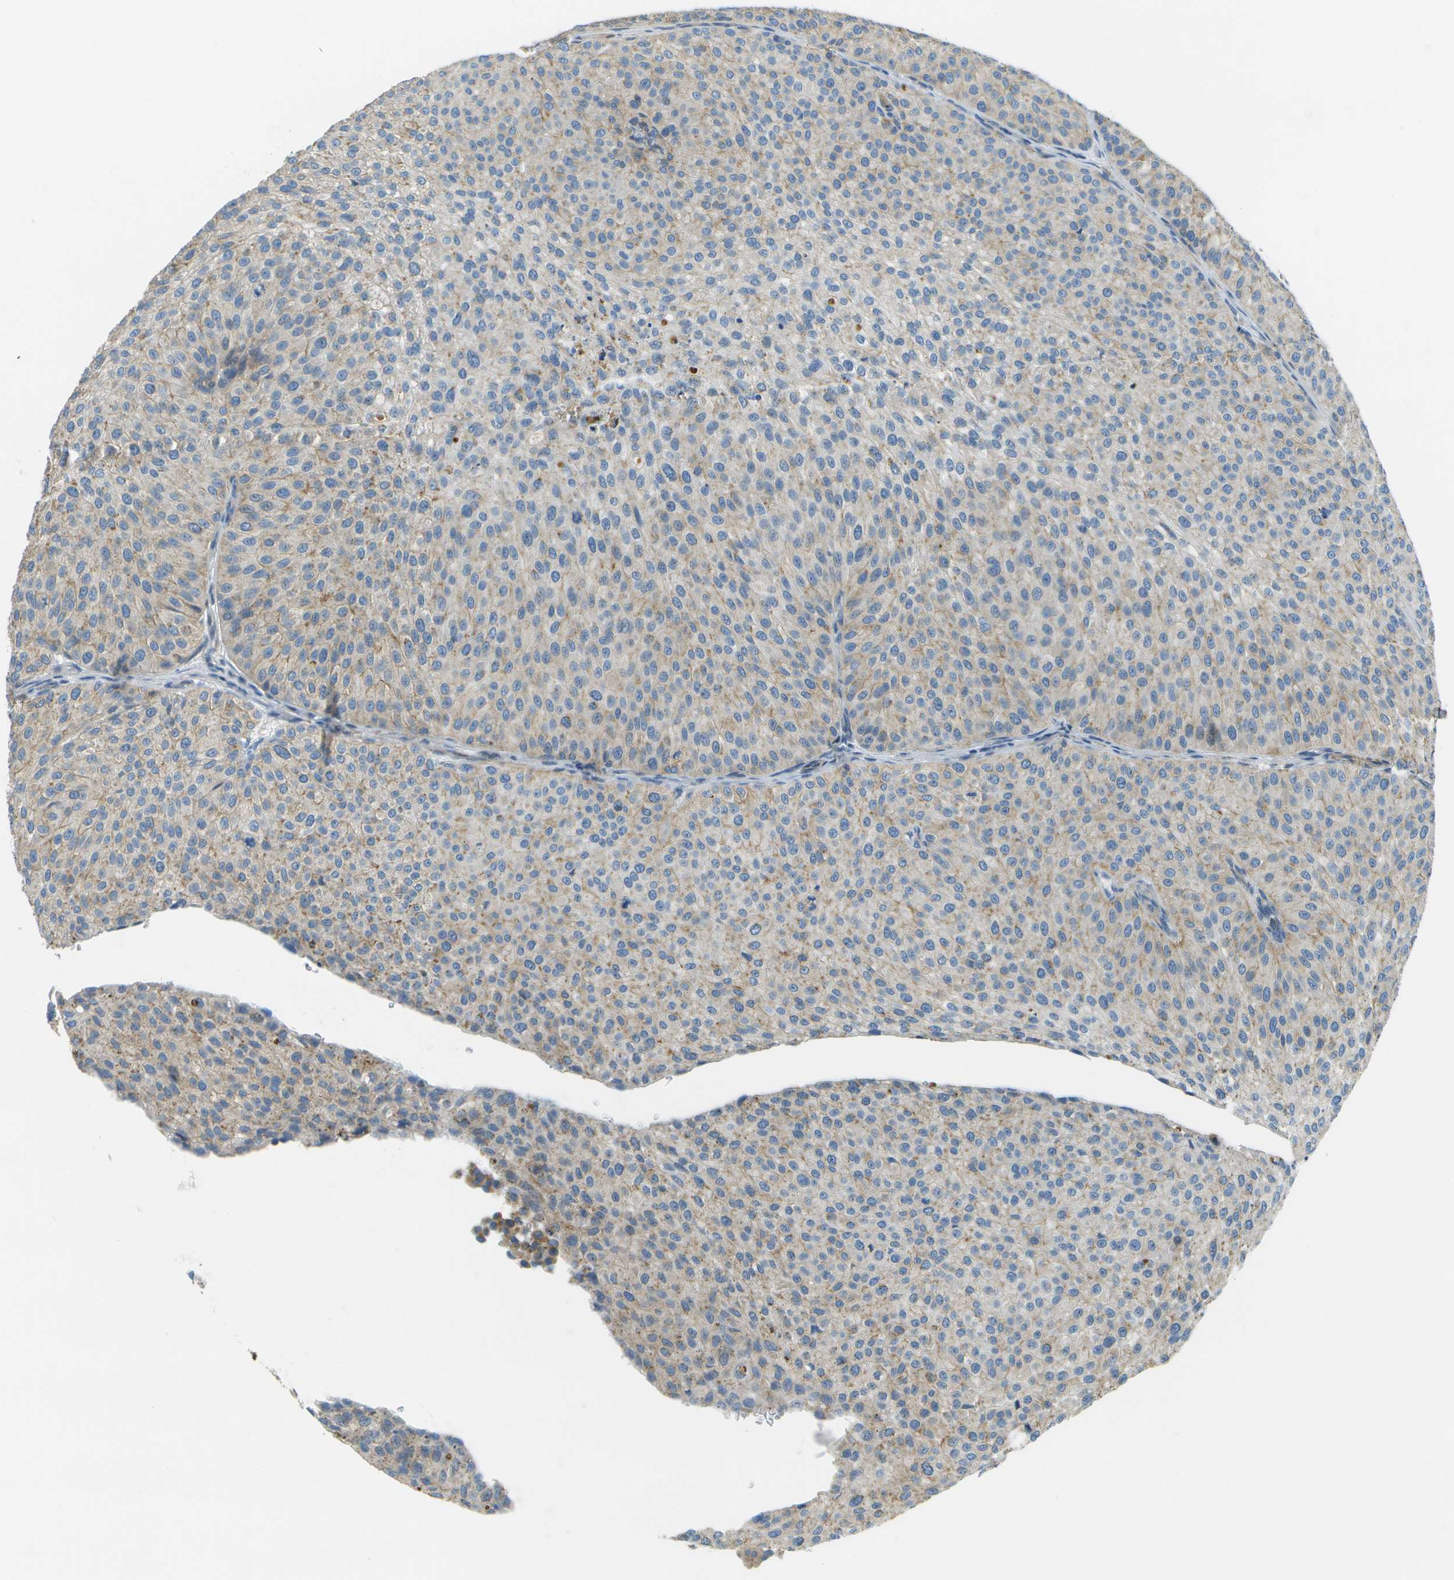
{"staining": {"intensity": "weak", "quantity": ">75%", "location": "cytoplasmic/membranous"}, "tissue": "urothelial cancer", "cell_type": "Tumor cells", "image_type": "cancer", "snomed": [{"axis": "morphology", "description": "Urothelial carcinoma, Low grade"}, {"axis": "topography", "description": "Smooth muscle"}, {"axis": "topography", "description": "Urinary bladder"}], "caption": "IHC micrograph of neoplastic tissue: human low-grade urothelial carcinoma stained using IHC reveals low levels of weak protein expression localized specifically in the cytoplasmic/membranous of tumor cells, appearing as a cytoplasmic/membranous brown color.", "gene": "MYH11", "patient": {"sex": "male", "age": 60}}